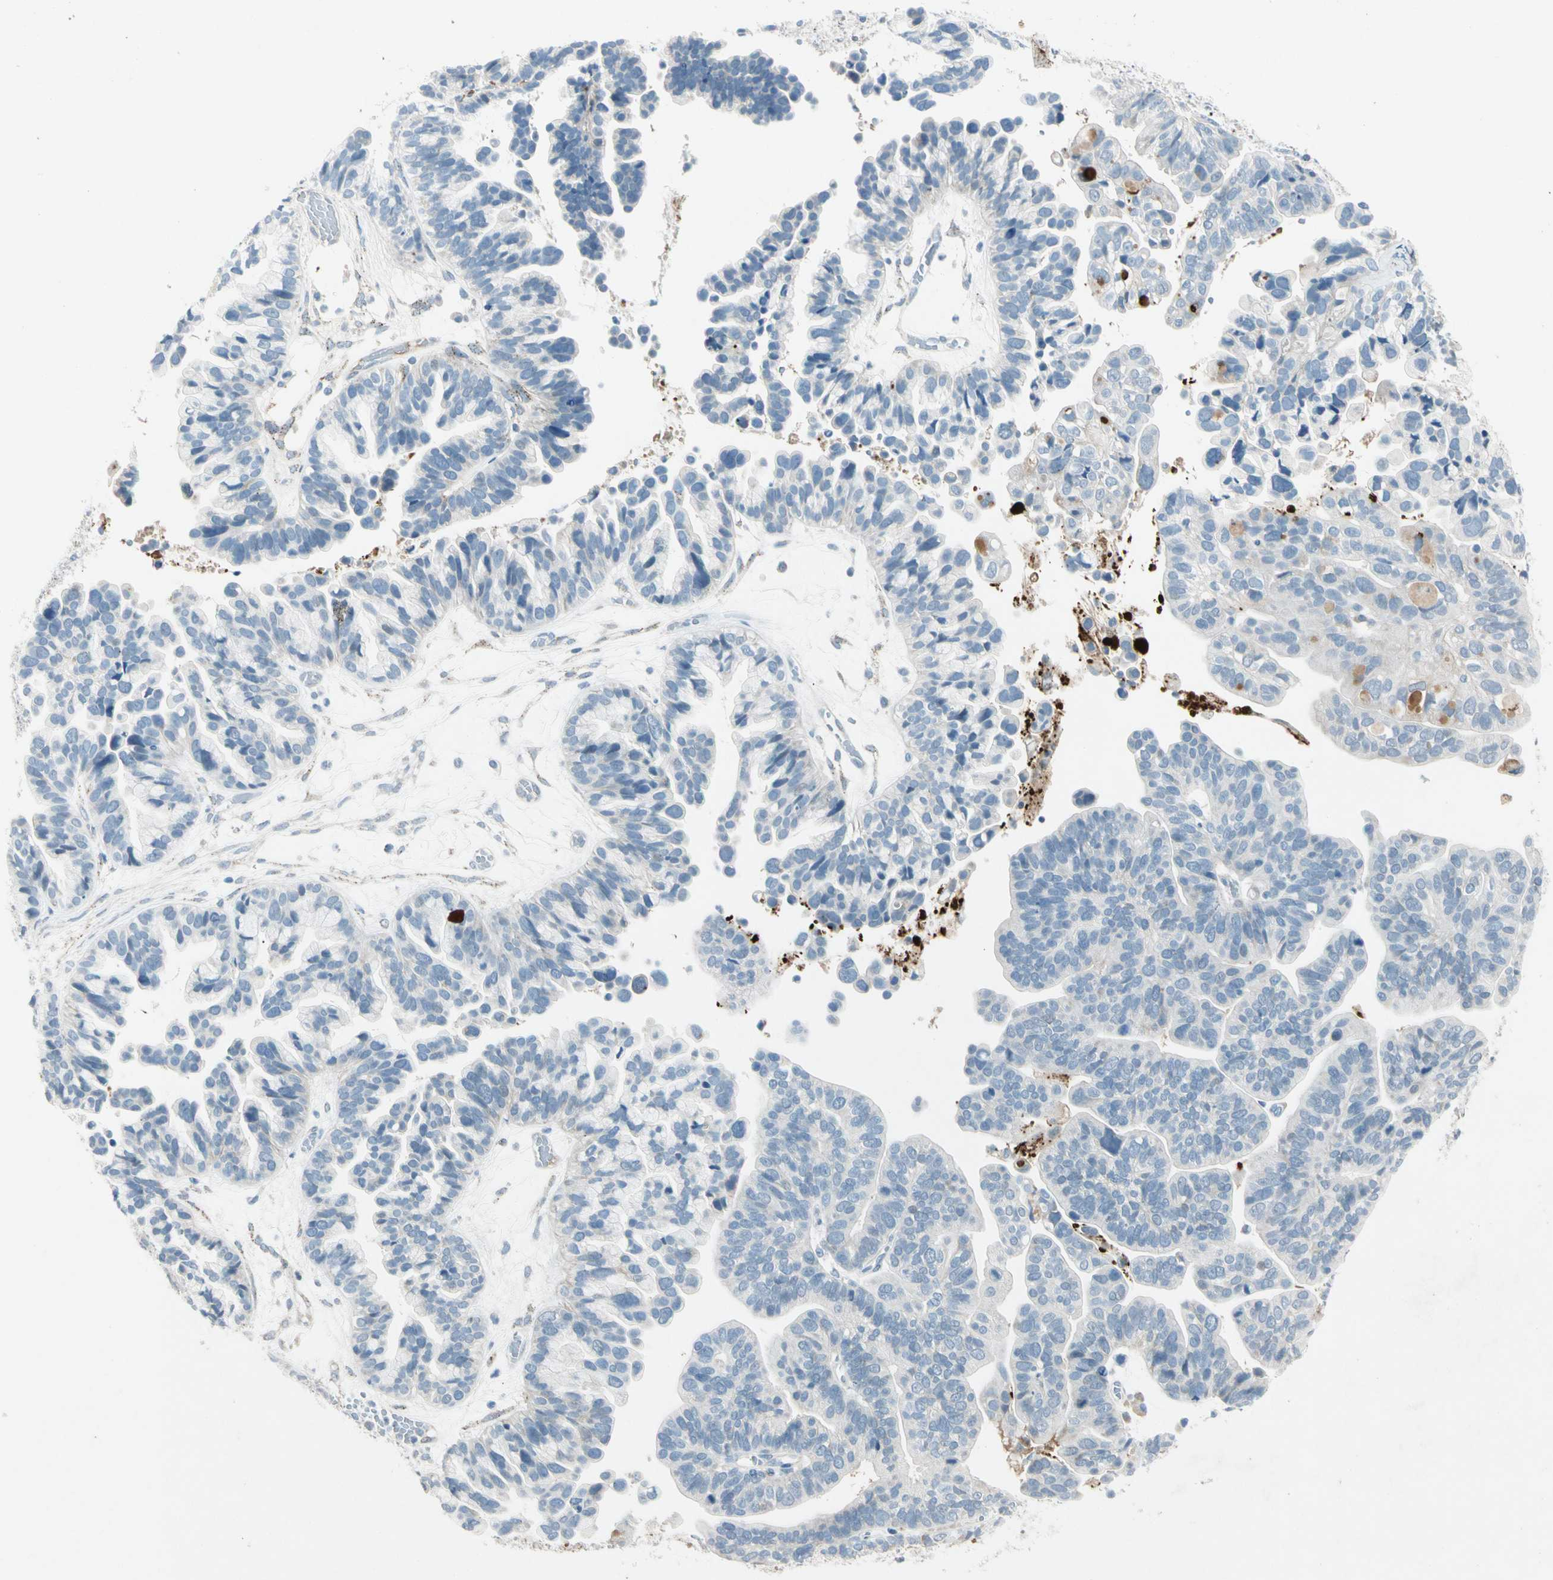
{"staining": {"intensity": "negative", "quantity": "none", "location": "none"}, "tissue": "ovarian cancer", "cell_type": "Tumor cells", "image_type": "cancer", "snomed": [{"axis": "morphology", "description": "Cystadenocarcinoma, serous, NOS"}, {"axis": "topography", "description": "Ovary"}], "caption": "The immunohistochemistry (IHC) histopathology image has no significant positivity in tumor cells of ovarian serous cystadenocarcinoma tissue.", "gene": "SERPIND1", "patient": {"sex": "female", "age": 56}}